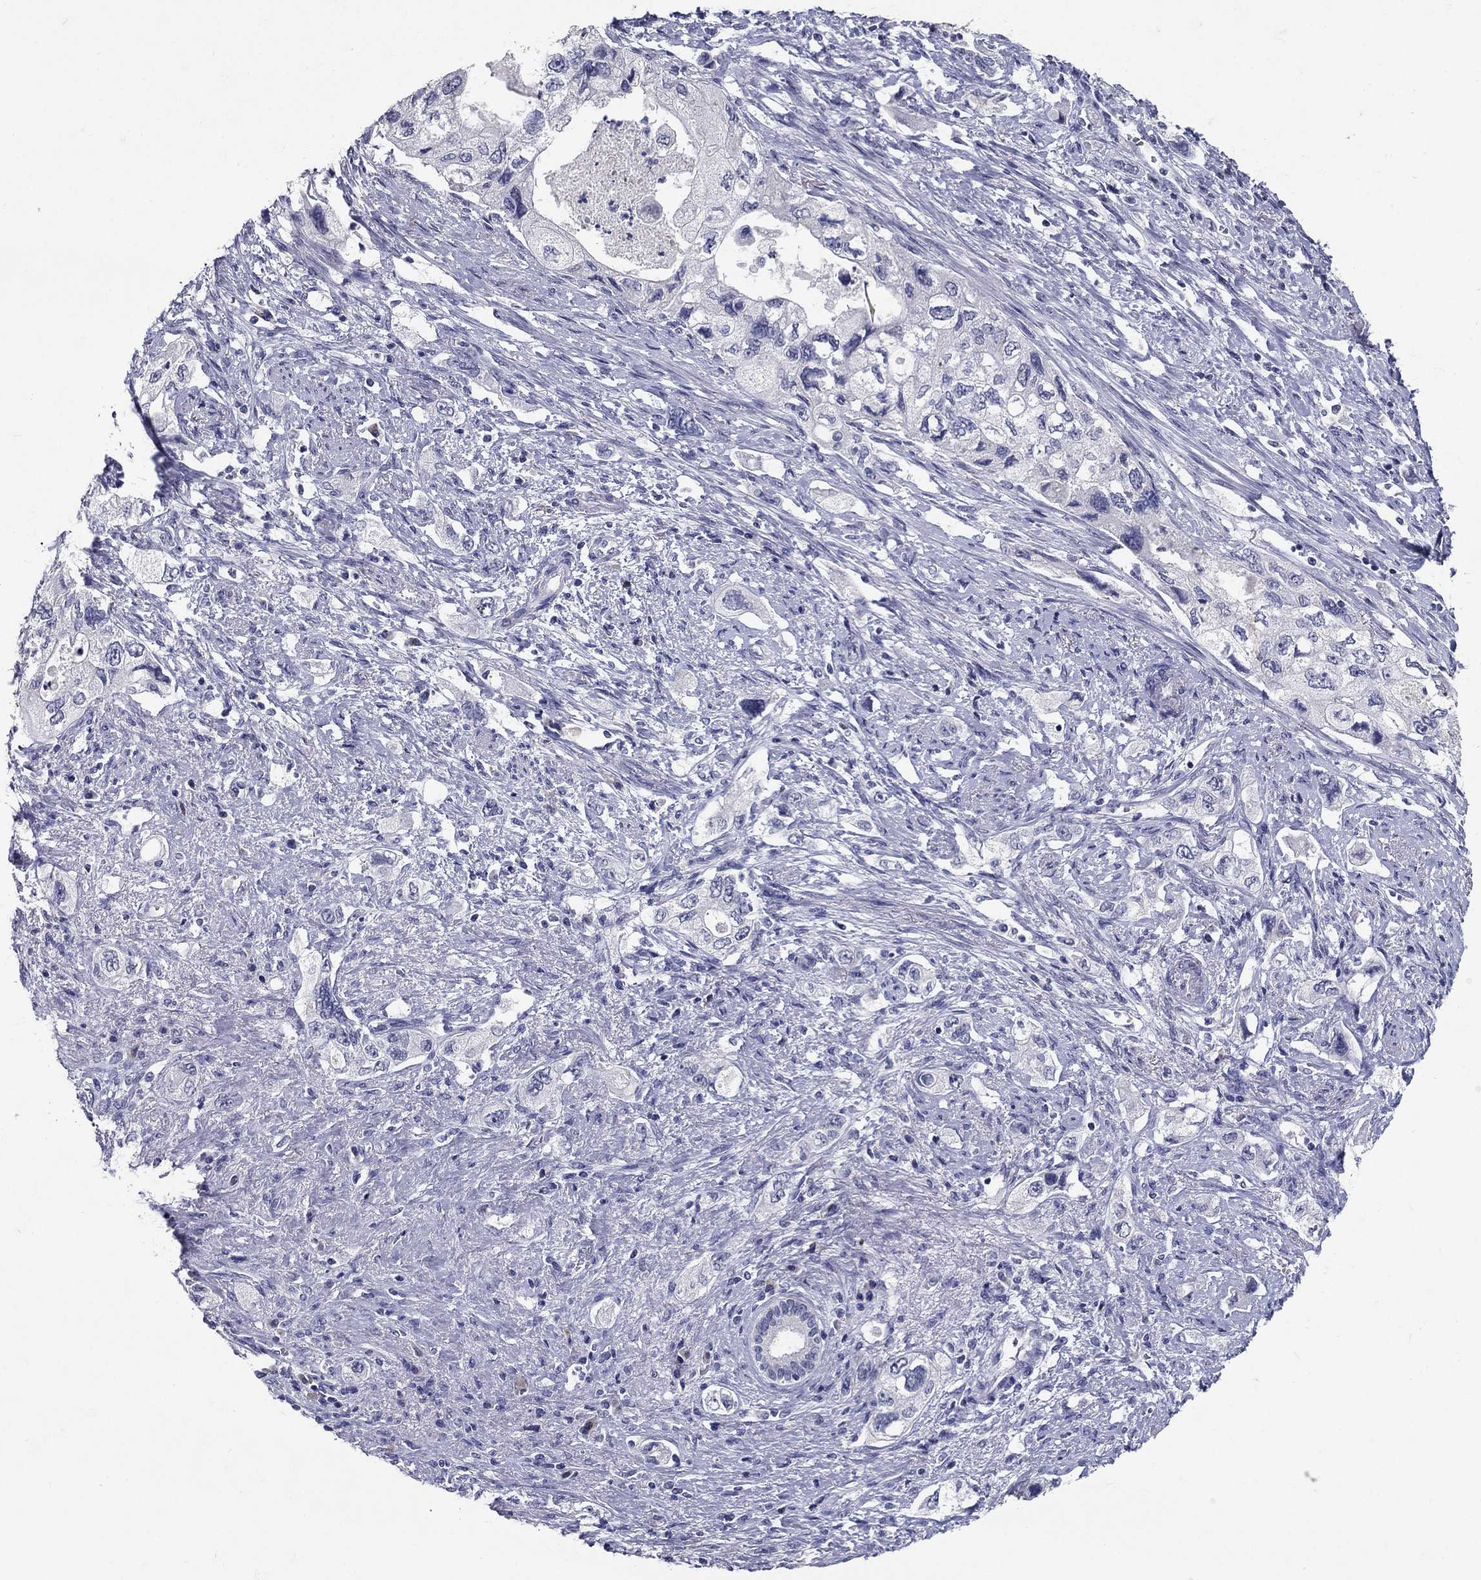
{"staining": {"intensity": "negative", "quantity": "none", "location": "none"}, "tissue": "pancreatic cancer", "cell_type": "Tumor cells", "image_type": "cancer", "snomed": [{"axis": "morphology", "description": "Adenocarcinoma, NOS"}, {"axis": "topography", "description": "Pancreas"}], "caption": "Immunohistochemistry of pancreatic cancer (adenocarcinoma) shows no positivity in tumor cells.", "gene": "POMC", "patient": {"sex": "female", "age": 73}}